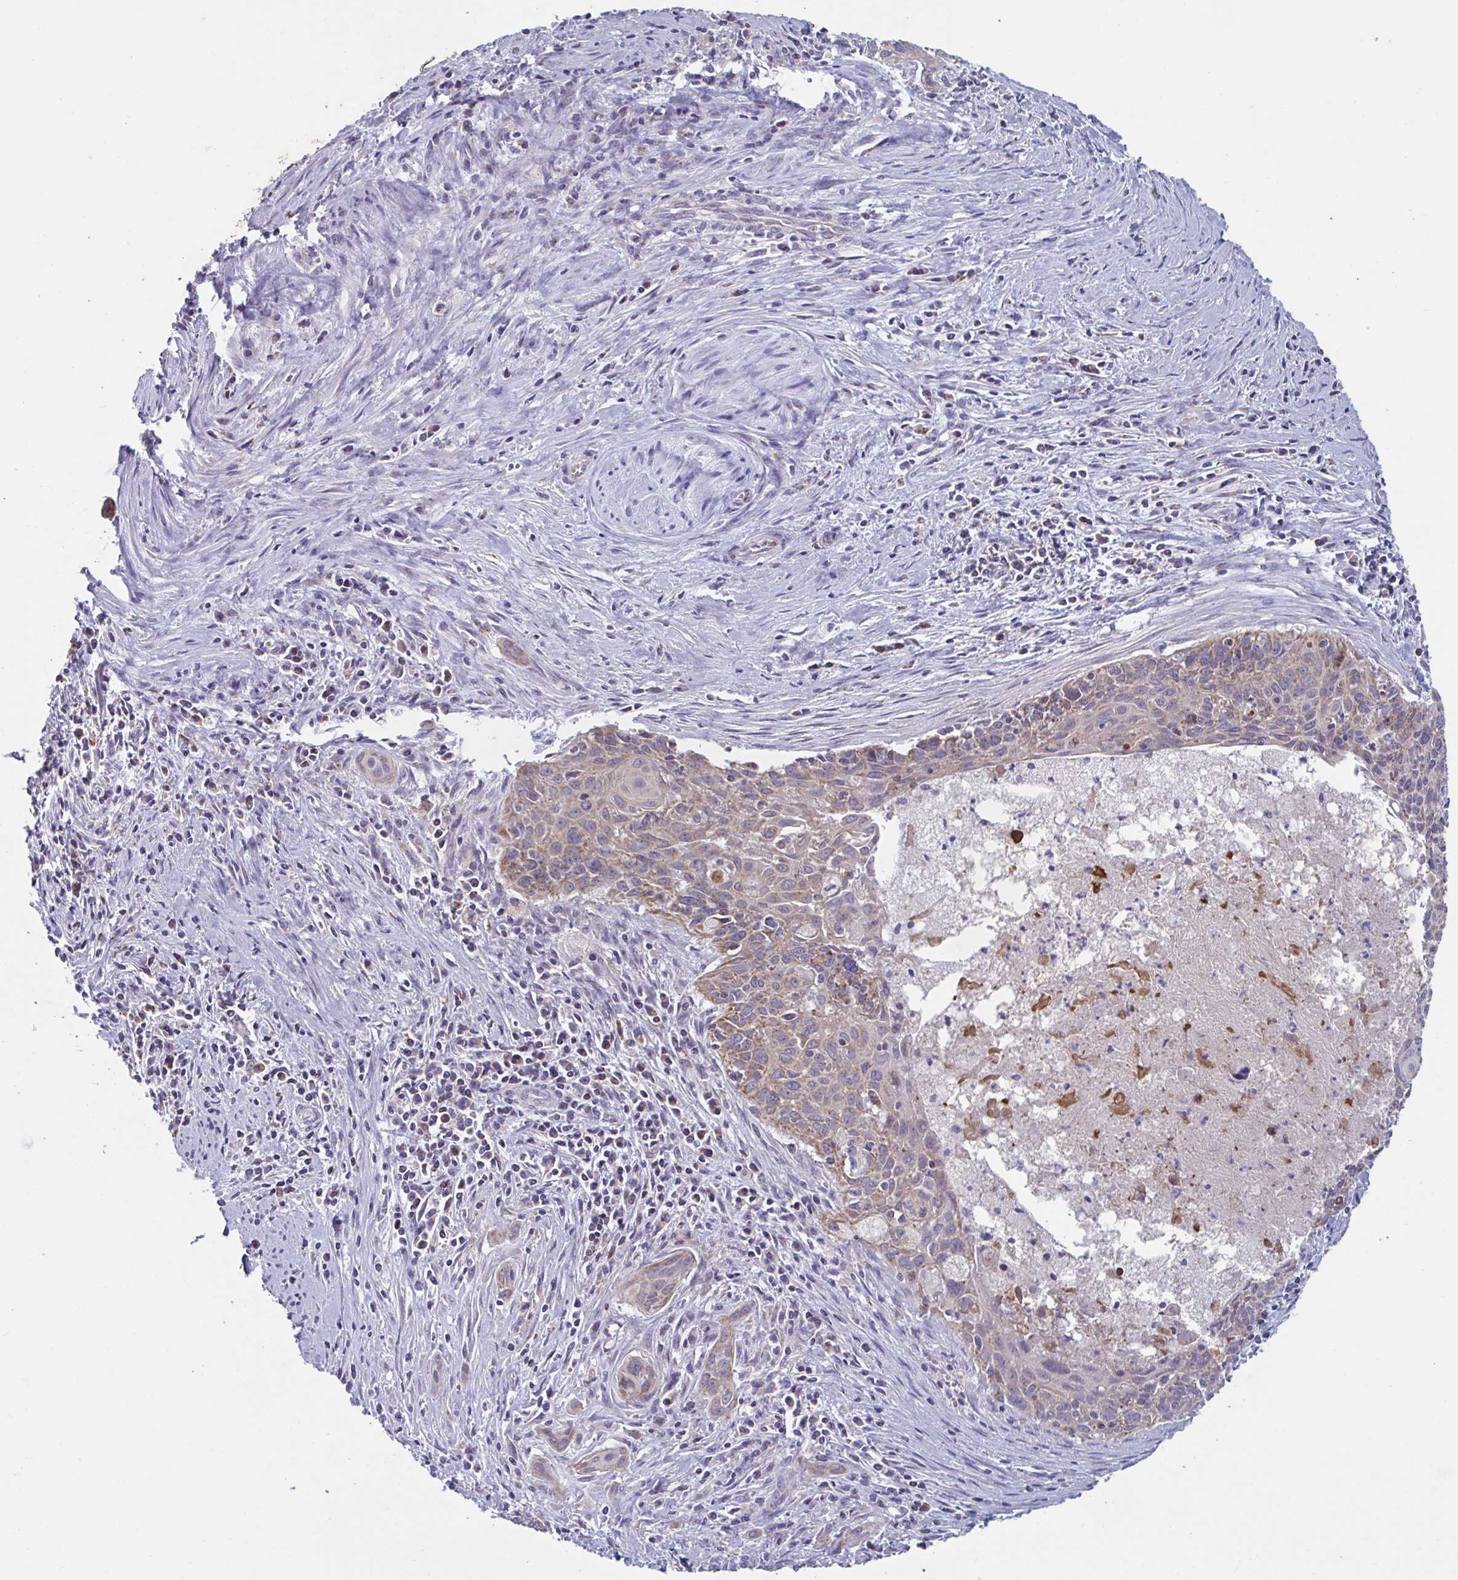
{"staining": {"intensity": "moderate", "quantity": "25%-75%", "location": "cytoplasmic/membranous"}, "tissue": "cervical cancer", "cell_type": "Tumor cells", "image_type": "cancer", "snomed": [{"axis": "morphology", "description": "Squamous cell carcinoma, NOS"}, {"axis": "topography", "description": "Cervix"}], "caption": "Protein expression analysis of squamous cell carcinoma (cervical) demonstrates moderate cytoplasmic/membranous staining in about 25%-75% of tumor cells.", "gene": "BCAT2", "patient": {"sex": "female", "age": 55}}